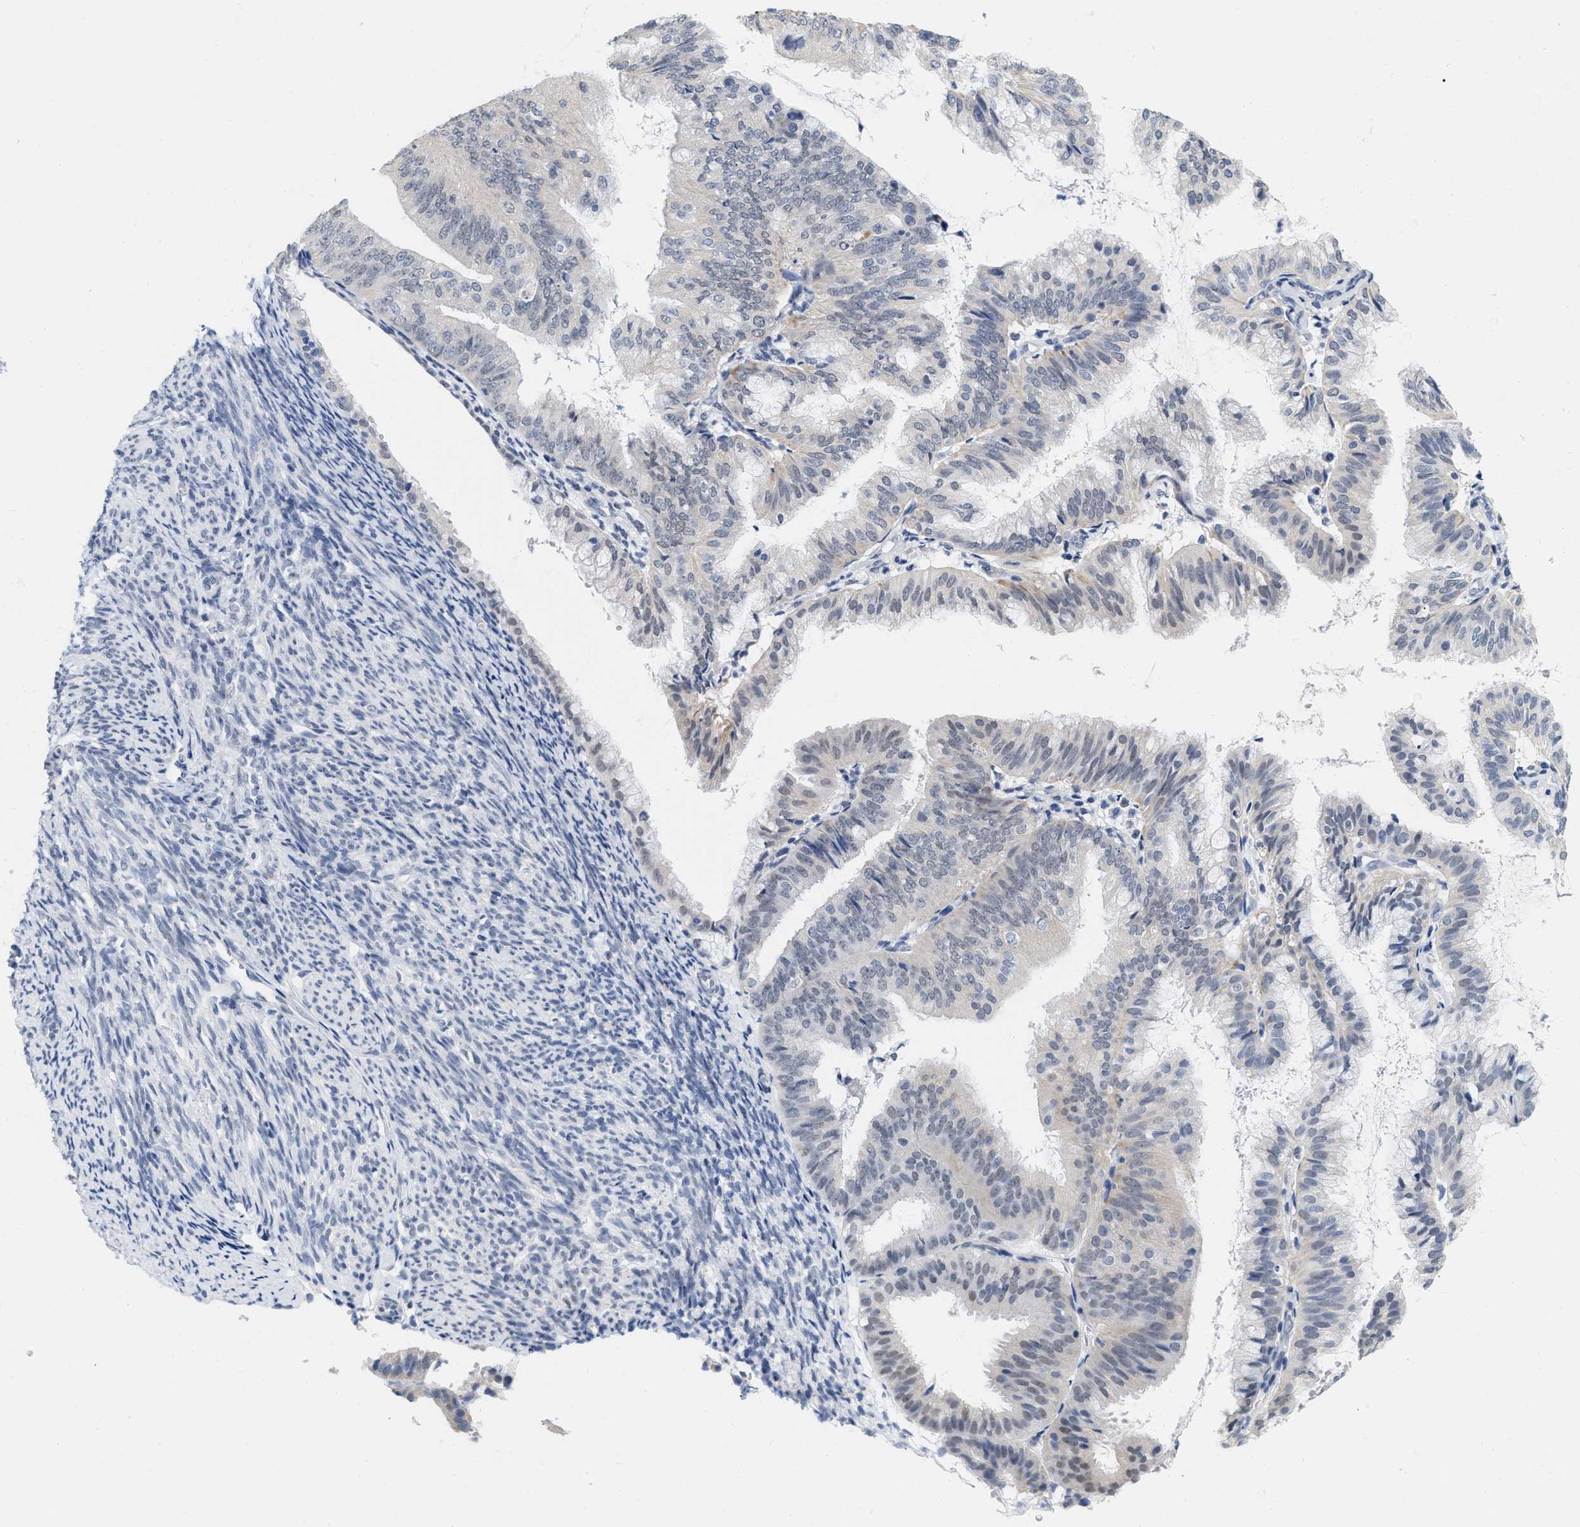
{"staining": {"intensity": "weak", "quantity": "<25%", "location": "nuclear"}, "tissue": "endometrial cancer", "cell_type": "Tumor cells", "image_type": "cancer", "snomed": [{"axis": "morphology", "description": "Adenocarcinoma, NOS"}, {"axis": "topography", "description": "Endometrium"}], "caption": "A micrograph of human endometrial cancer is negative for staining in tumor cells.", "gene": "XIRP1", "patient": {"sex": "female", "age": 63}}